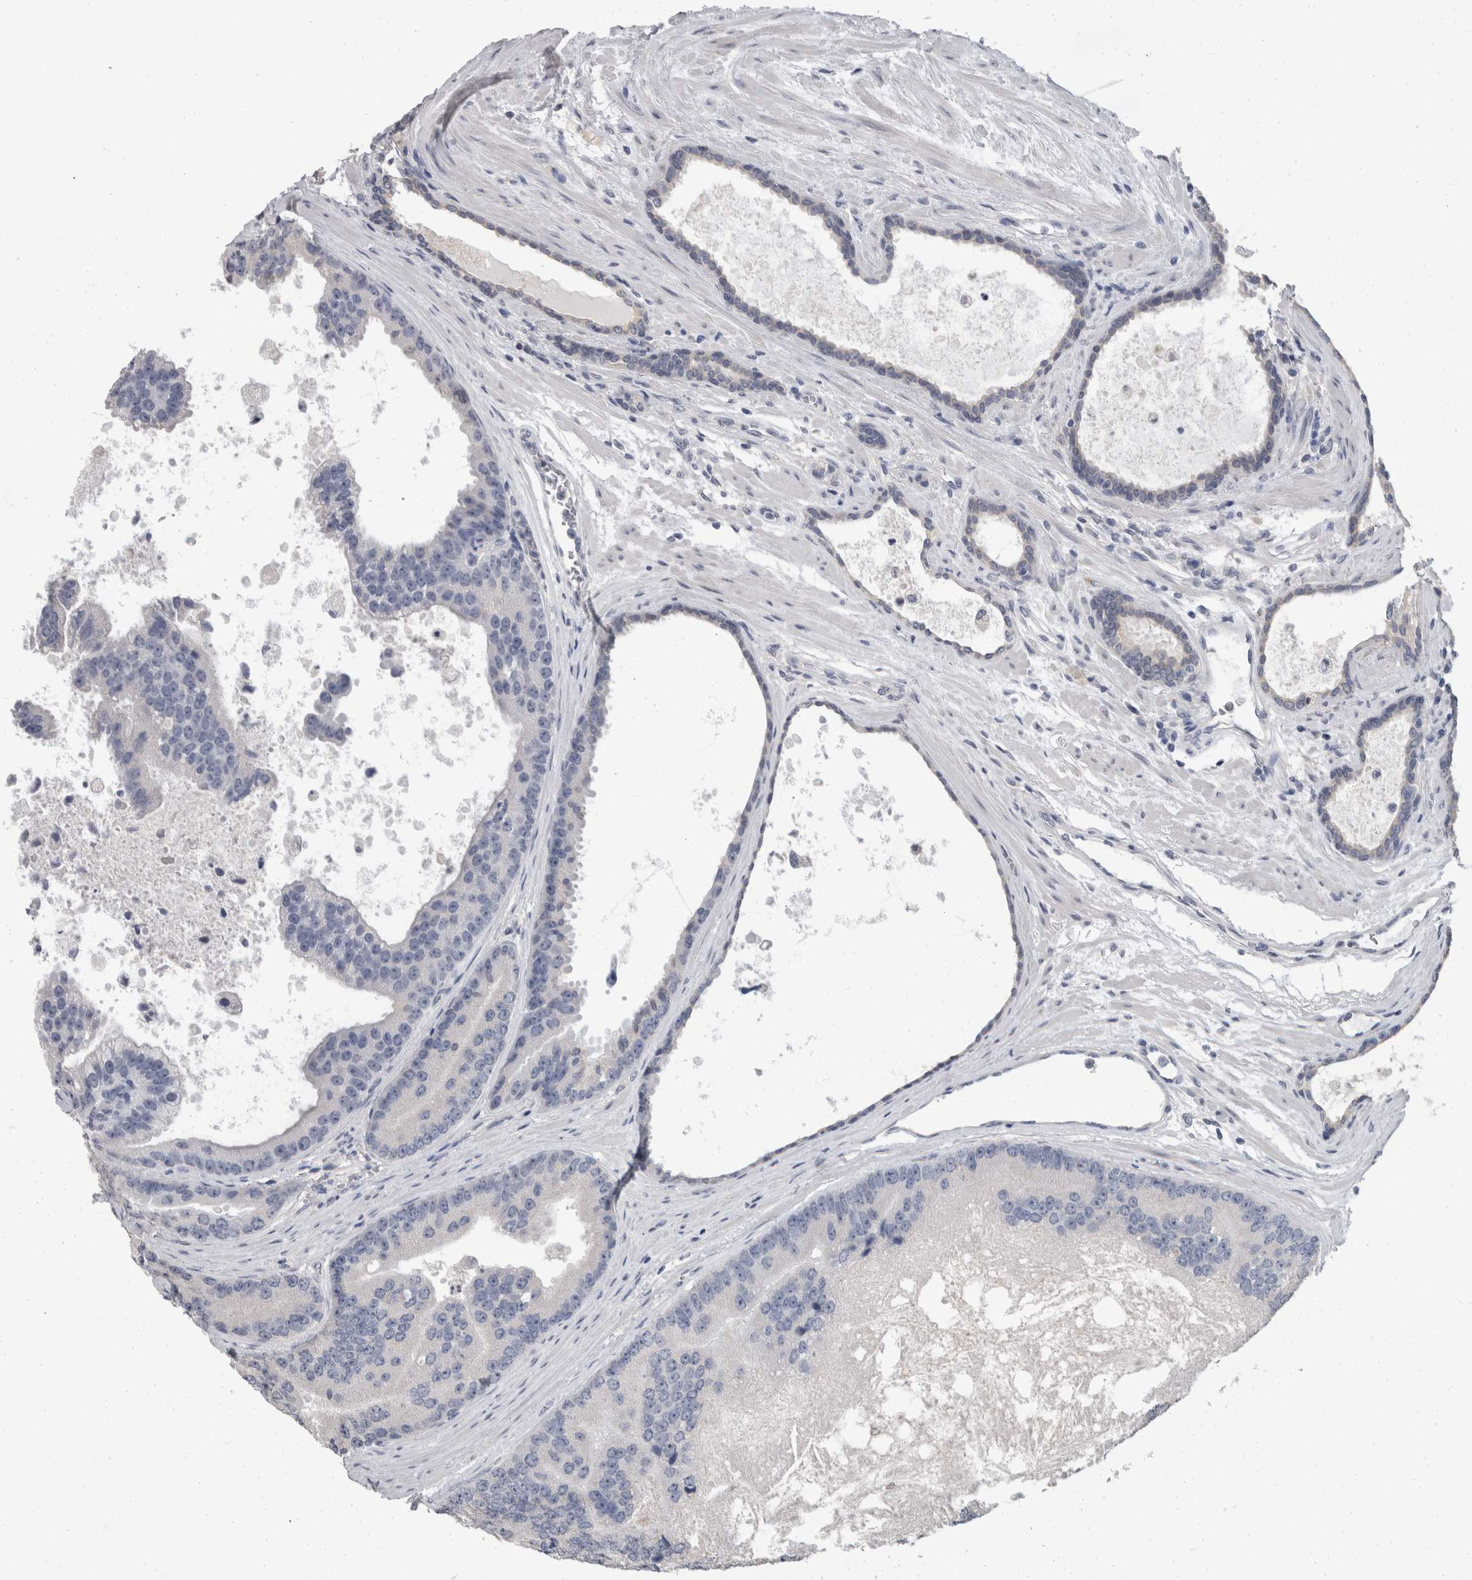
{"staining": {"intensity": "negative", "quantity": "none", "location": "none"}, "tissue": "prostate cancer", "cell_type": "Tumor cells", "image_type": "cancer", "snomed": [{"axis": "morphology", "description": "Adenocarcinoma, High grade"}, {"axis": "topography", "description": "Prostate"}], "caption": "Immunohistochemistry of prostate cancer shows no positivity in tumor cells. (DAB (3,3'-diaminobenzidine) immunohistochemistry (IHC) visualized using brightfield microscopy, high magnification).", "gene": "FHOD3", "patient": {"sex": "male", "age": 70}}